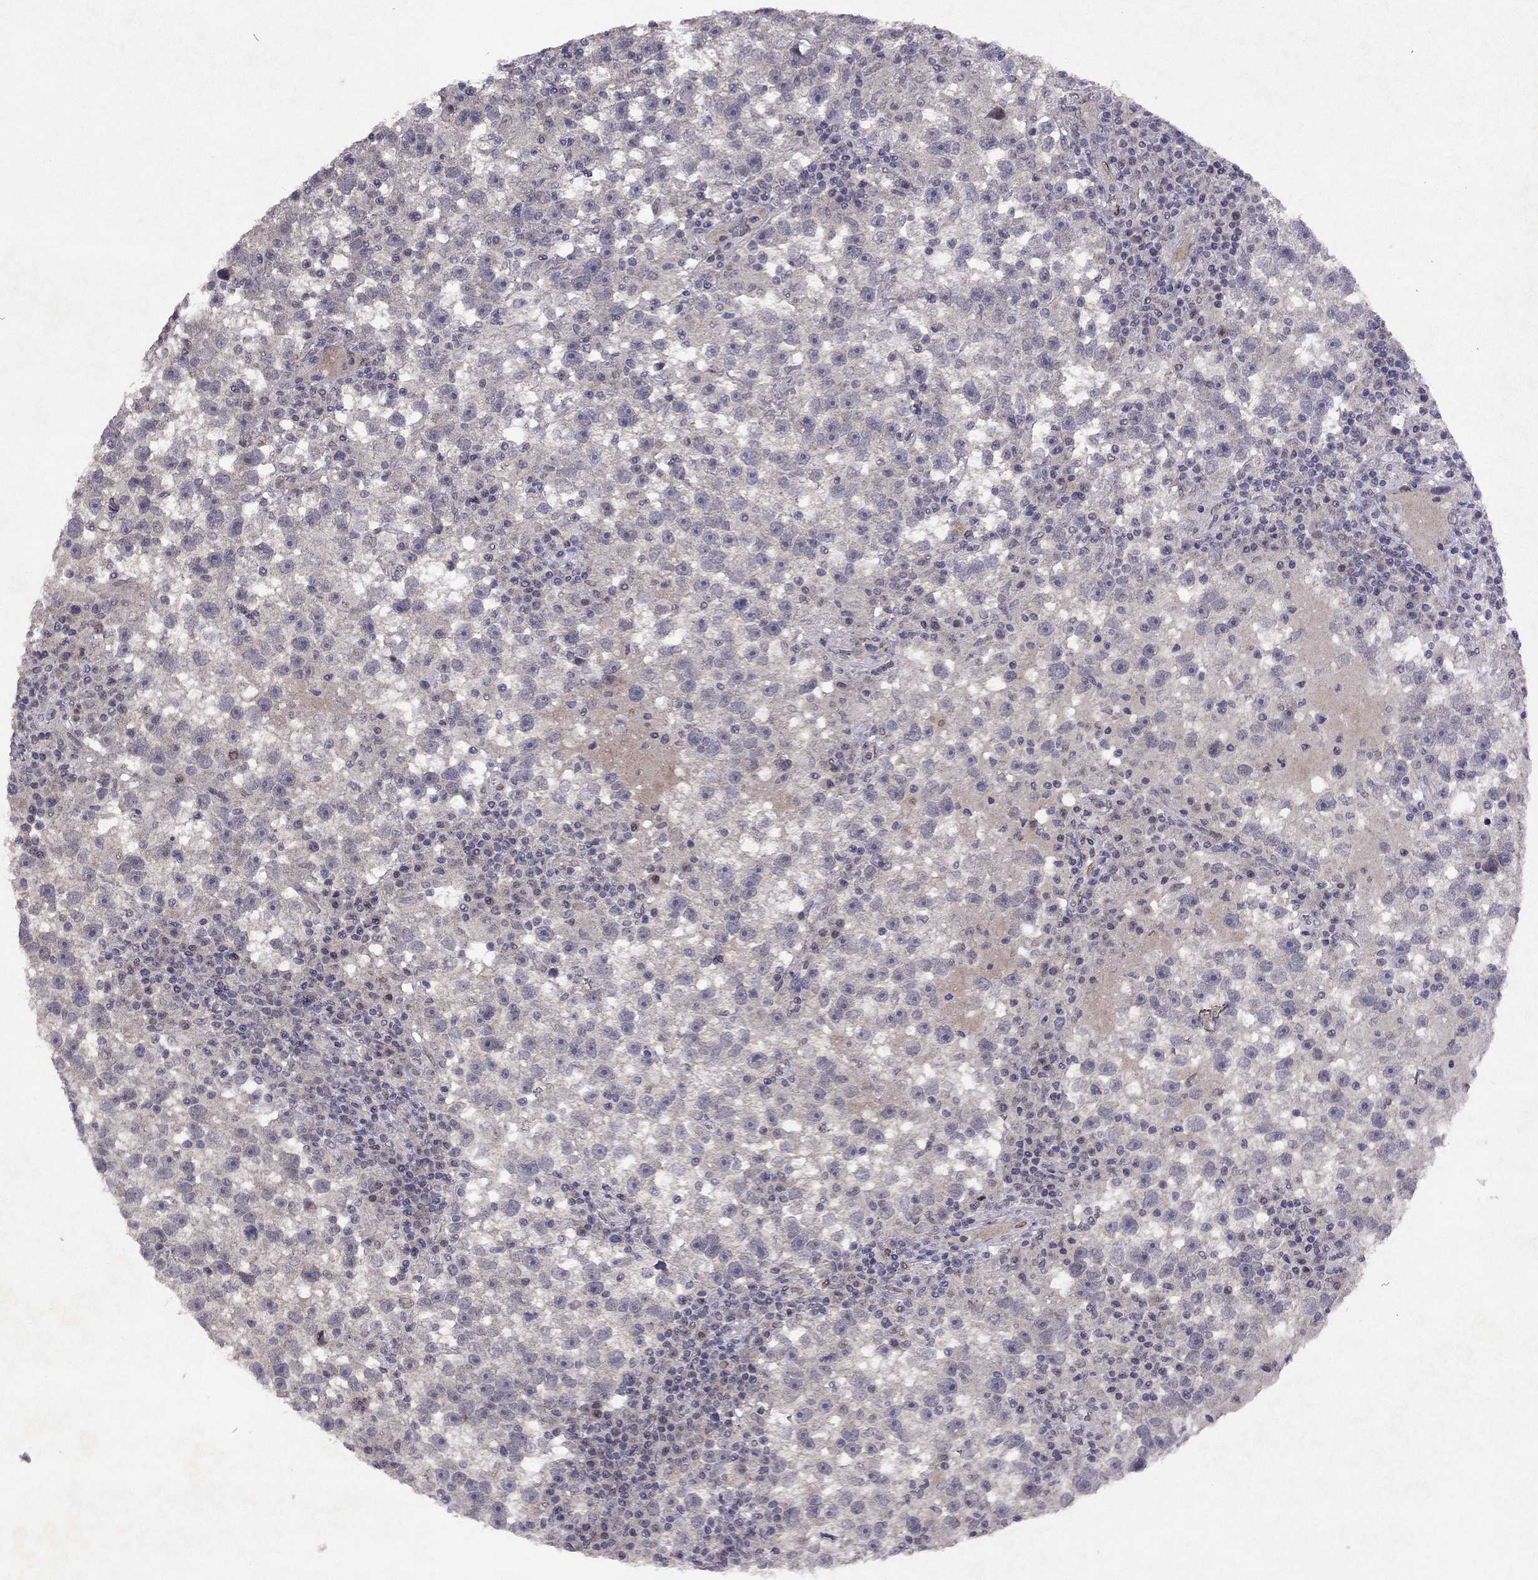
{"staining": {"intensity": "negative", "quantity": "none", "location": "none"}, "tissue": "testis cancer", "cell_type": "Tumor cells", "image_type": "cancer", "snomed": [{"axis": "morphology", "description": "Seminoma, NOS"}, {"axis": "topography", "description": "Testis"}], "caption": "Immunohistochemical staining of testis seminoma exhibits no significant positivity in tumor cells.", "gene": "ESR2", "patient": {"sex": "male", "age": 47}}